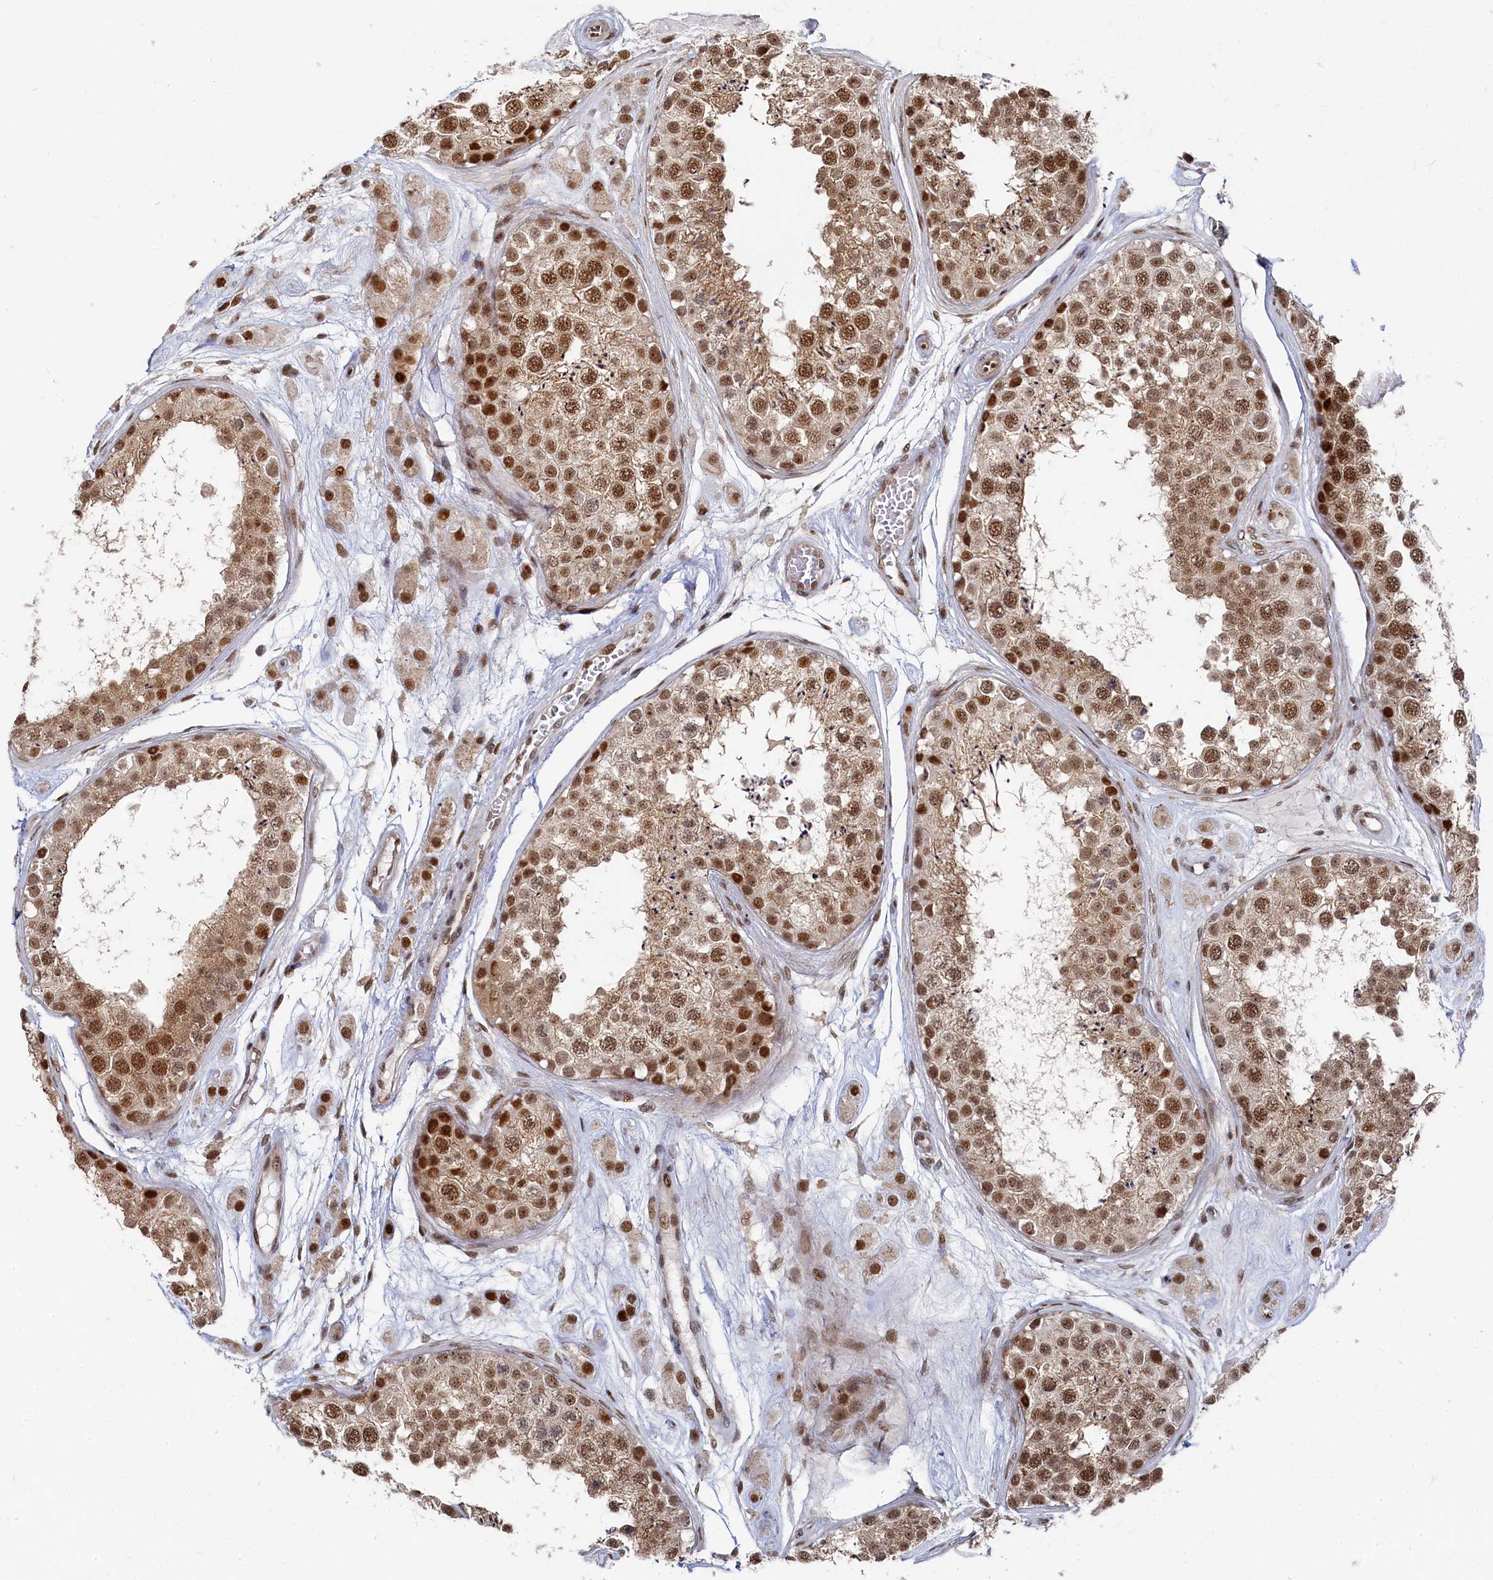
{"staining": {"intensity": "strong", "quantity": ">75%", "location": "cytoplasmic/membranous,nuclear"}, "tissue": "testis", "cell_type": "Cells in seminiferous ducts", "image_type": "normal", "snomed": [{"axis": "morphology", "description": "Normal tissue, NOS"}, {"axis": "topography", "description": "Testis"}], "caption": "The immunohistochemical stain labels strong cytoplasmic/membranous,nuclear positivity in cells in seminiferous ducts of benign testis. The staining was performed using DAB to visualize the protein expression in brown, while the nuclei were stained in blue with hematoxylin (Magnification: 20x).", "gene": "BUB3", "patient": {"sex": "male", "age": 25}}